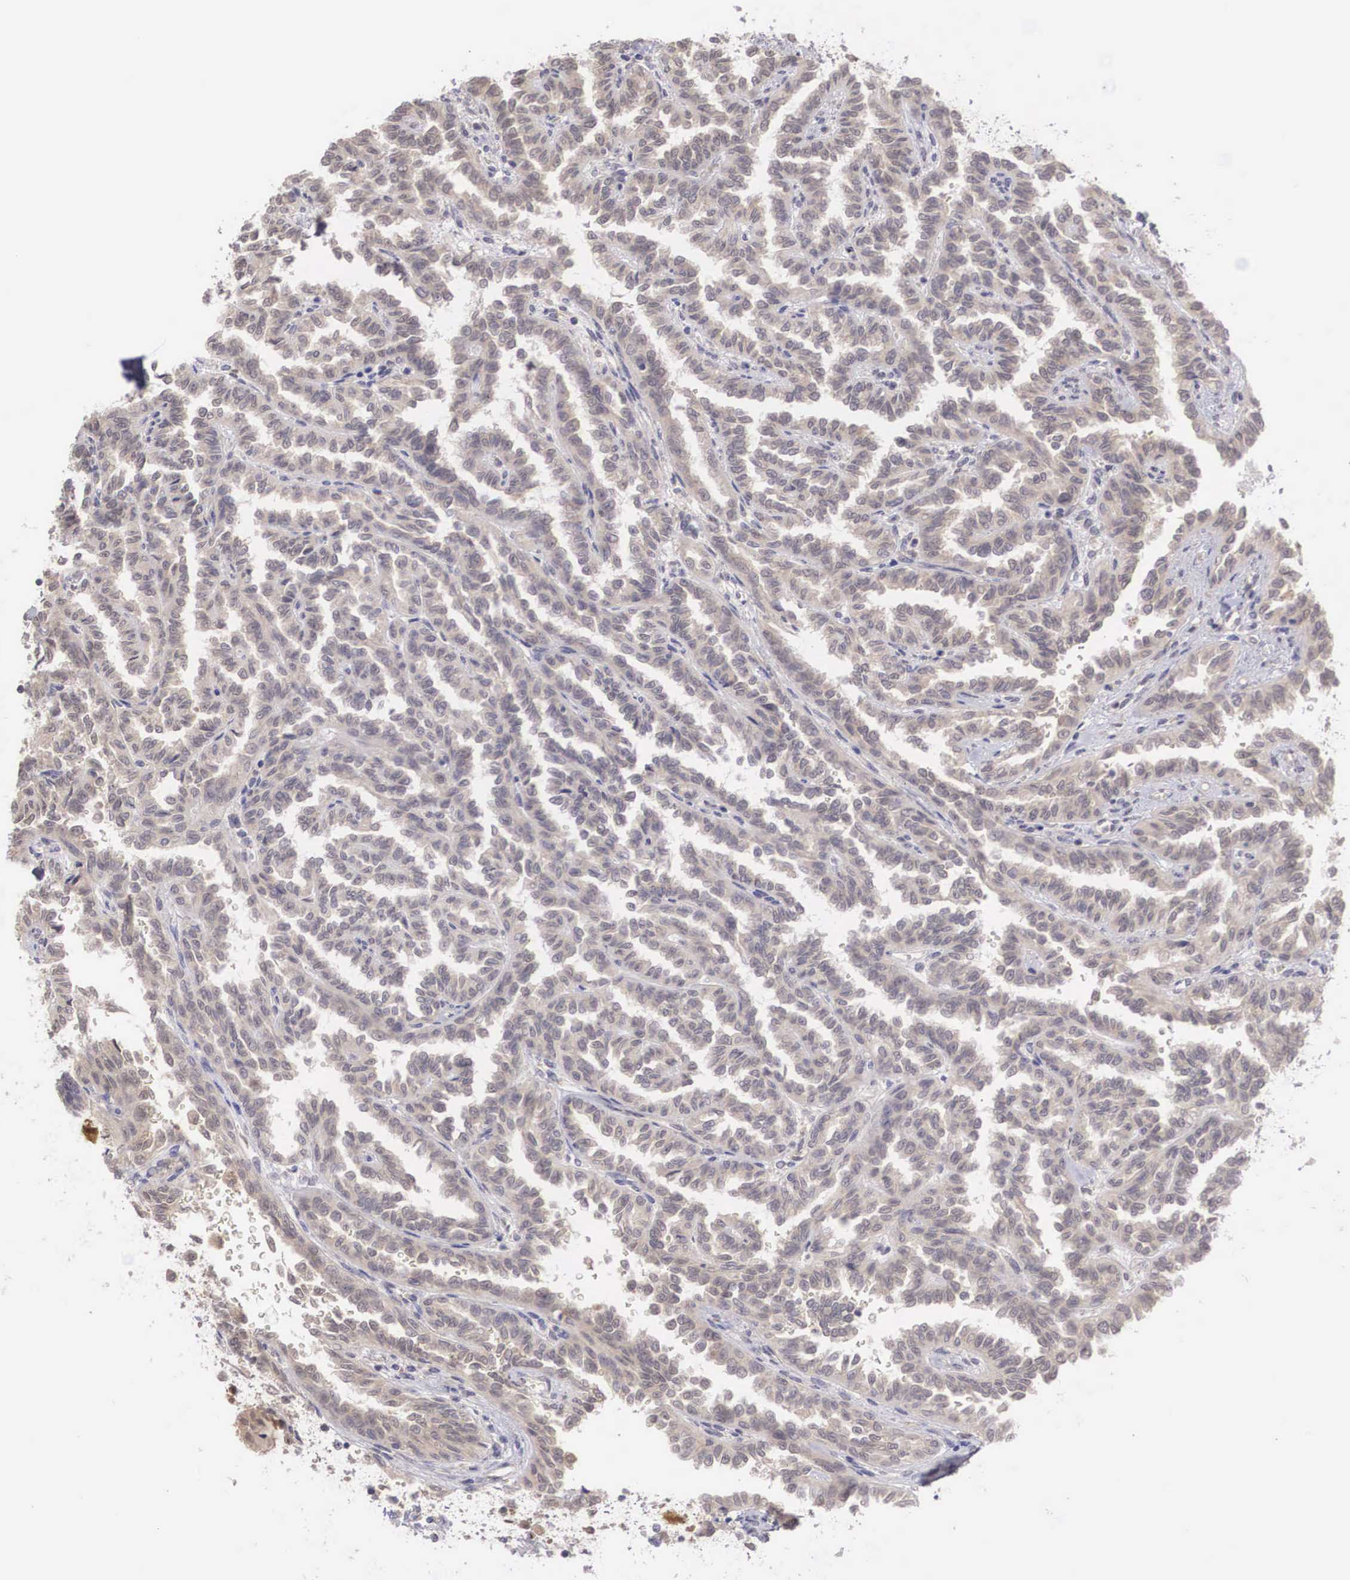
{"staining": {"intensity": "weak", "quantity": ">75%", "location": "cytoplasmic/membranous"}, "tissue": "renal cancer", "cell_type": "Tumor cells", "image_type": "cancer", "snomed": [{"axis": "morphology", "description": "Inflammation, NOS"}, {"axis": "morphology", "description": "Adenocarcinoma, NOS"}, {"axis": "topography", "description": "Kidney"}], "caption": "Immunohistochemical staining of renal cancer reveals low levels of weak cytoplasmic/membranous expression in about >75% of tumor cells.", "gene": "DNAJB7", "patient": {"sex": "male", "age": 68}}